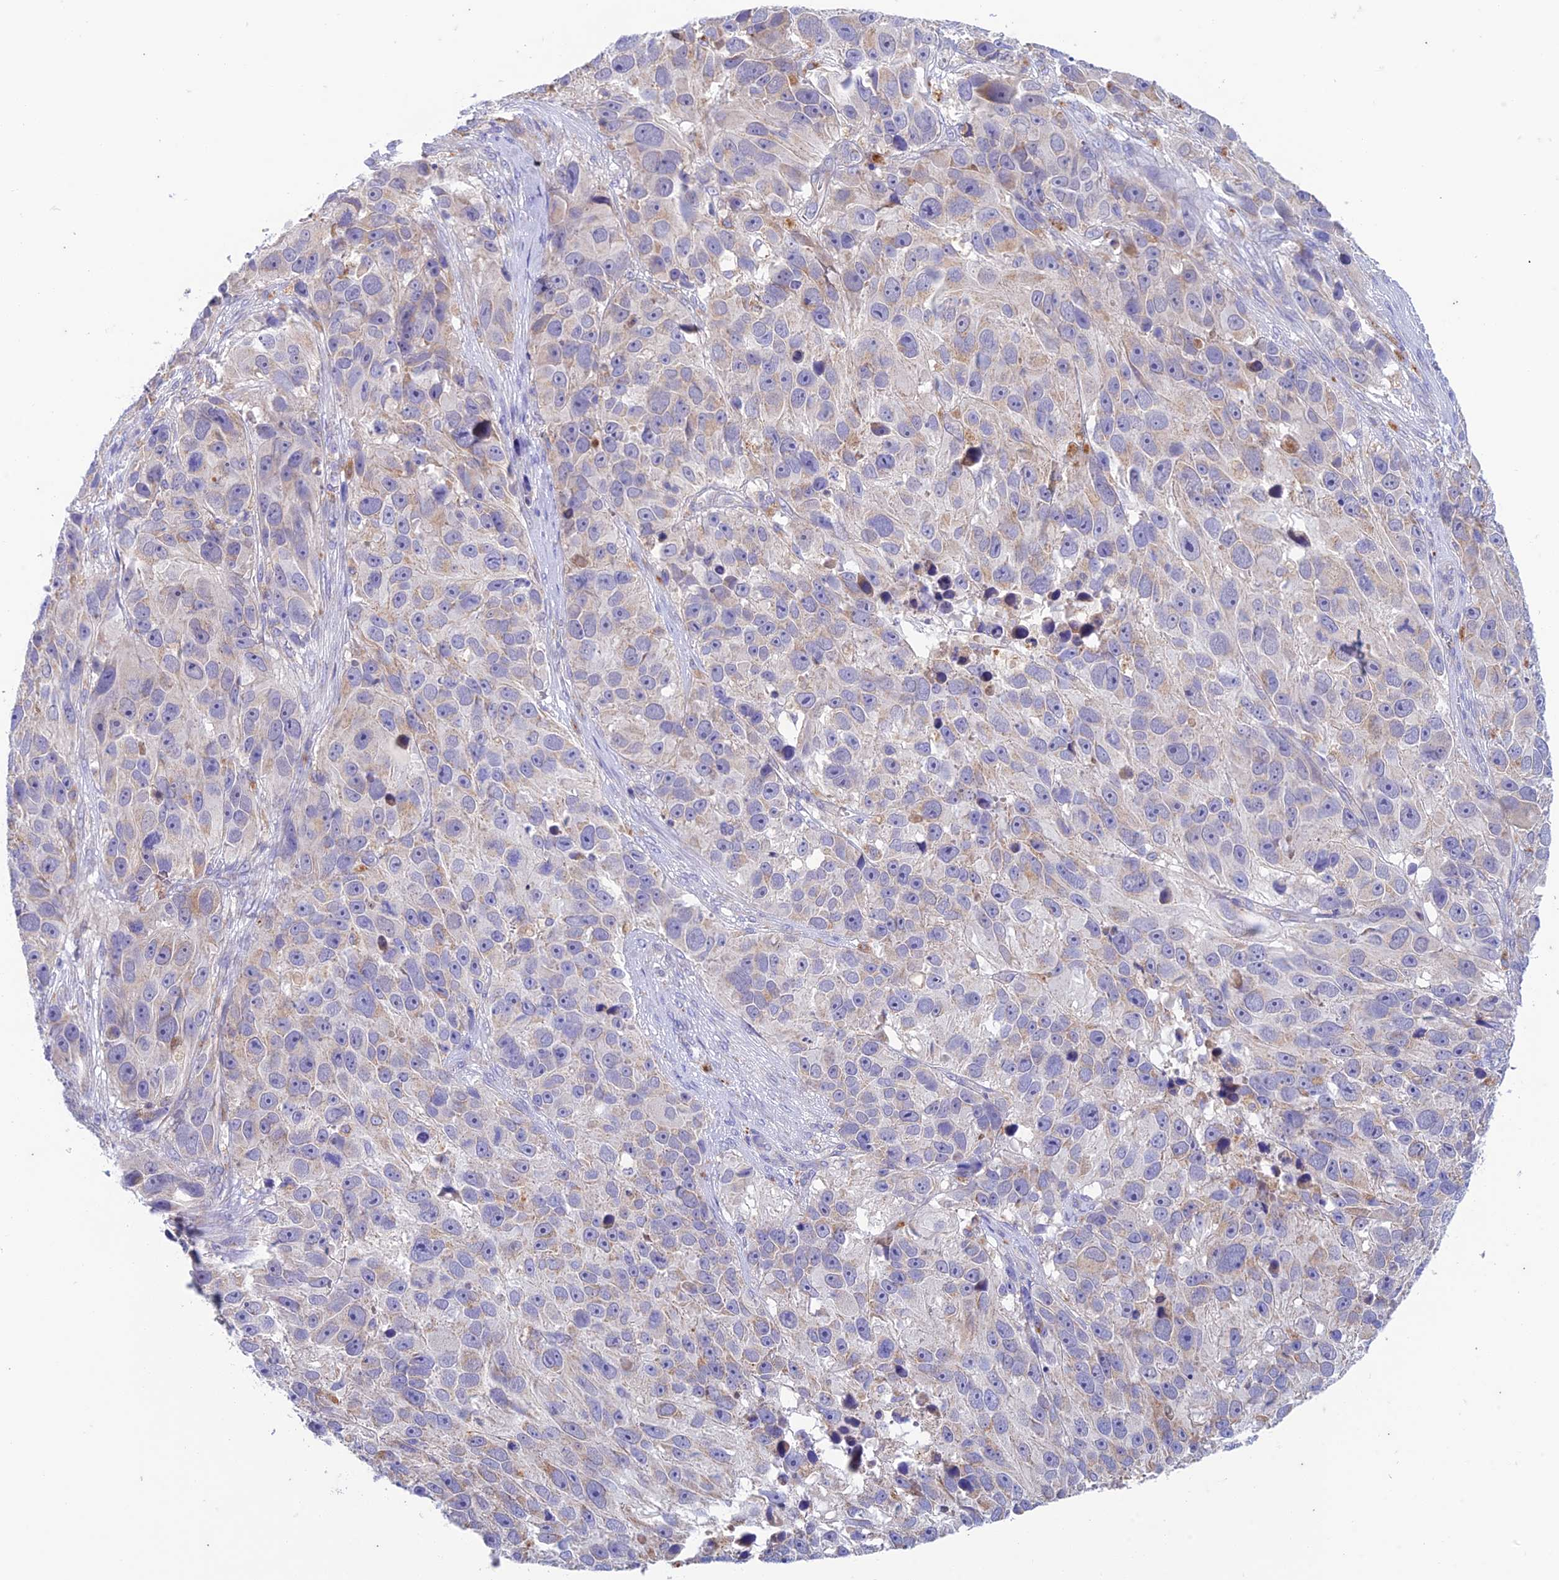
{"staining": {"intensity": "weak", "quantity": "25%-75%", "location": "cytoplasmic/membranous"}, "tissue": "melanoma", "cell_type": "Tumor cells", "image_type": "cancer", "snomed": [{"axis": "morphology", "description": "Malignant melanoma, NOS"}, {"axis": "topography", "description": "Skin"}], "caption": "Immunohistochemistry (IHC) histopathology image of human malignant melanoma stained for a protein (brown), which exhibits low levels of weak cytoplasmic/membranous positivity in about 25%-75% of tumor cells.", "gene": "ZNF181", "patient": {"sex": "male", "age": 84}}